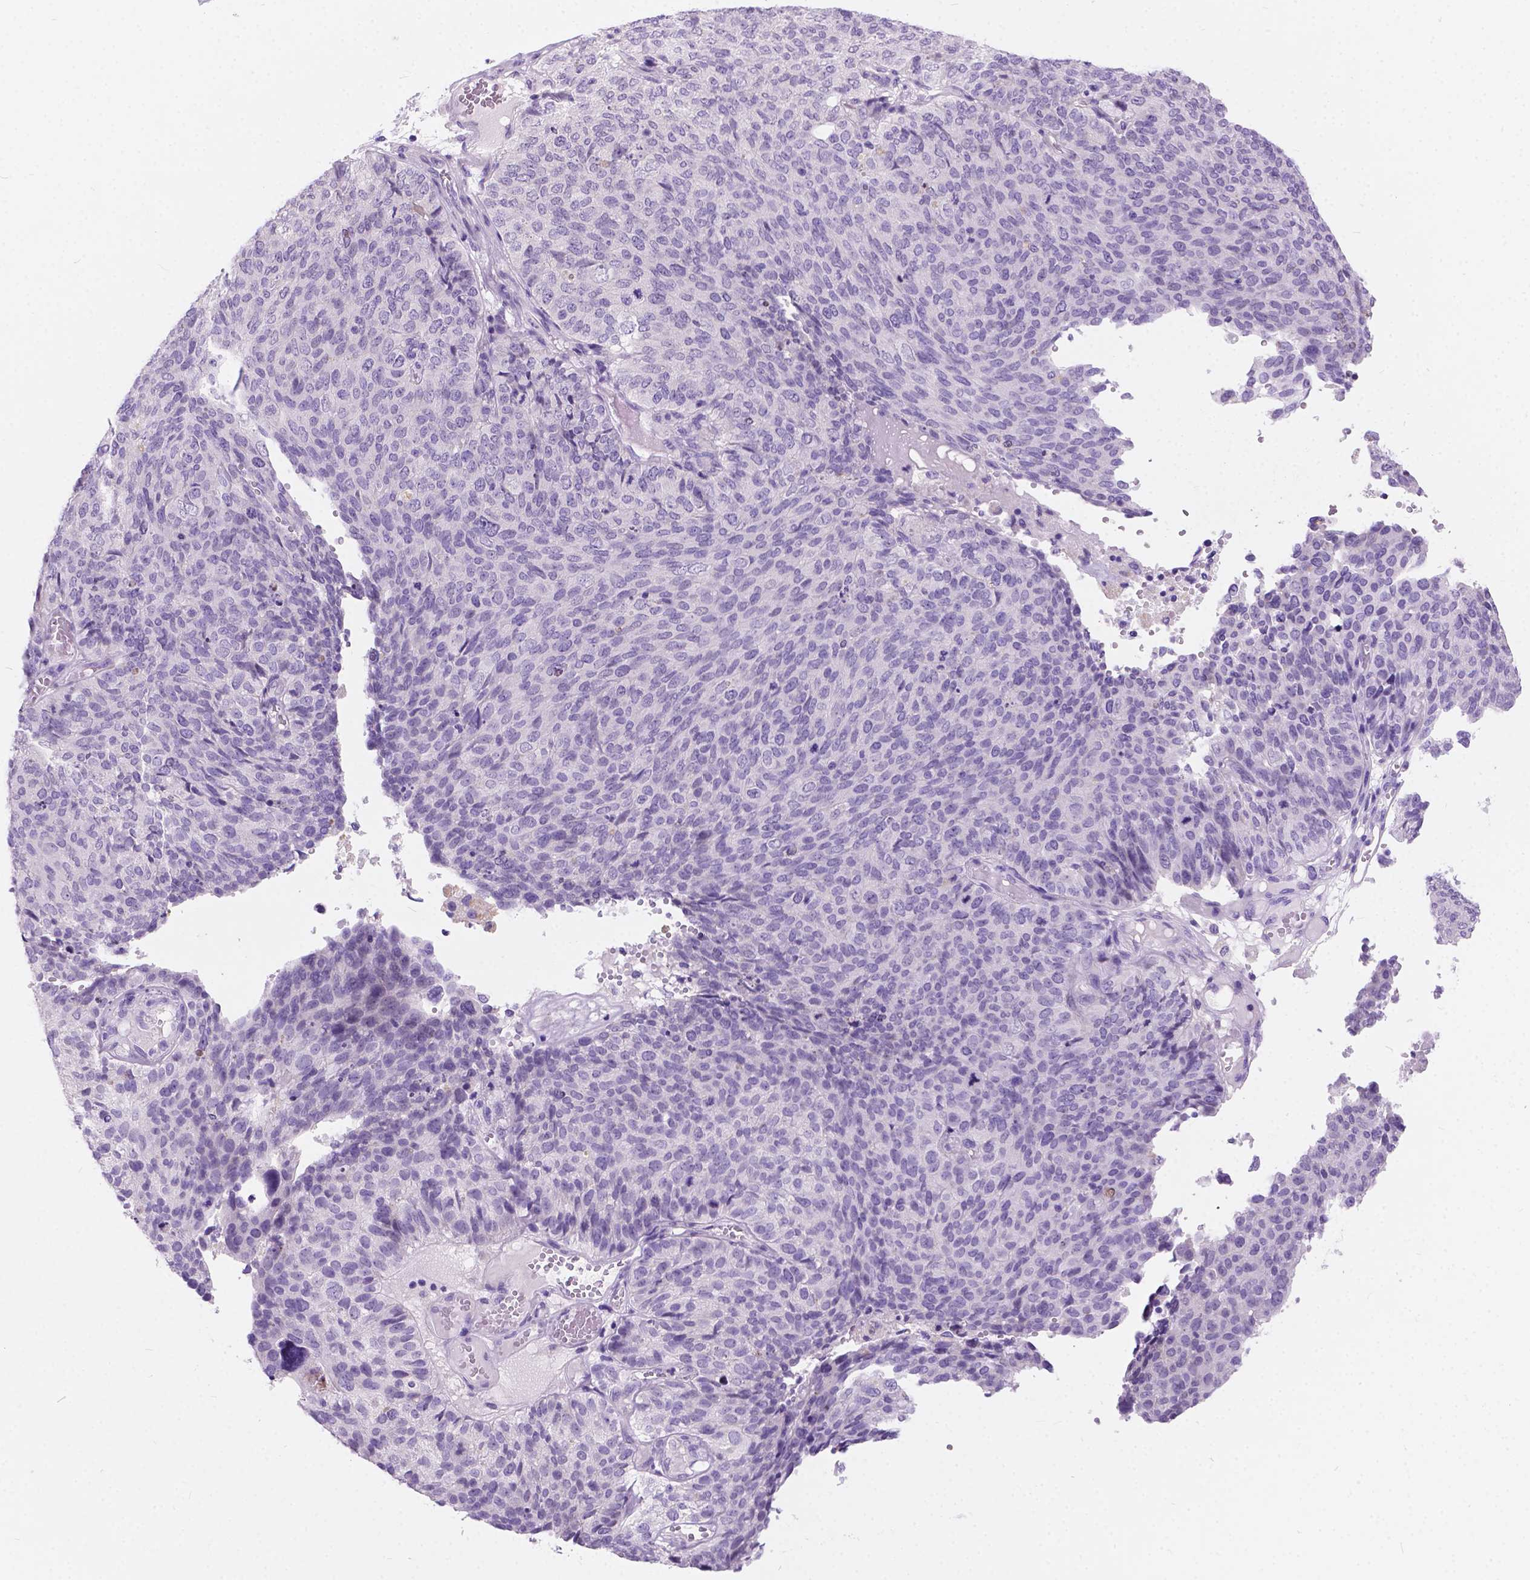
{"staining": {"intensity": "negative", "quantity": "none", "location": "none"}, "tissue": "ovarian cancer", "cell_type": "Tumor cells", "image_type": "cancer", "snomed": [{"axis": "morphology", "description": "Carcinoma, endometroid"}, {"axis": "topography", "description": "Ovary"}], "caption": "Immunohistochemistry (IHC) micrograph of ovarian cancer (endometroid carcinoma) stained for a protein (brown), which demonstrates no expression in tumor cells.", "gene": "ARMS2", "patient": {"sex": "female", "age": 58}}